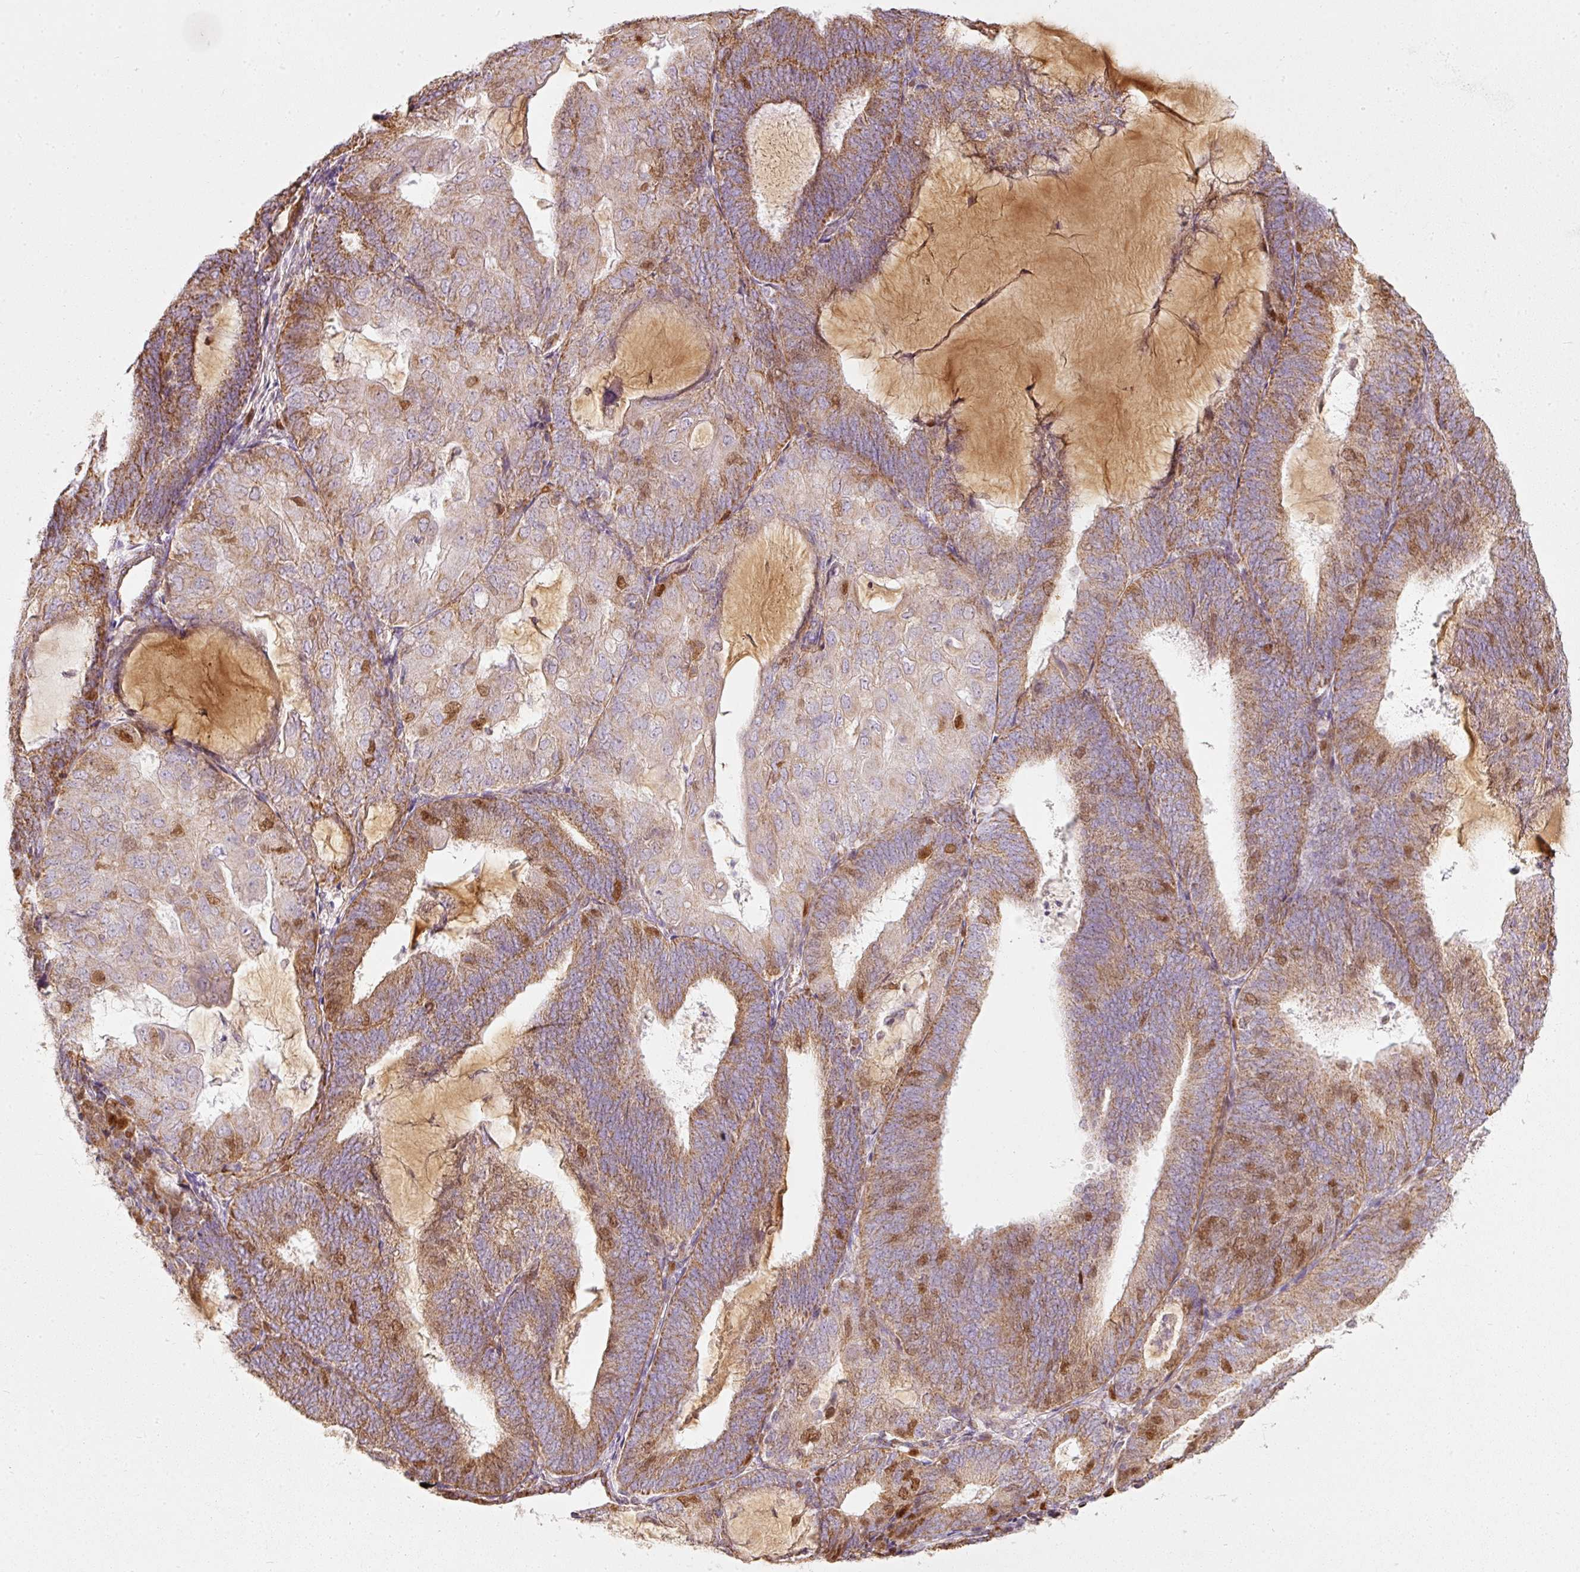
{"staining": {"intensity": "moderate", "quantity": ">75%", "location": "cytoplasmic/membranous,nuclear"}, "tissue": "endometrial cancer", "cell_type": "Tumor cells", "image_type": "cancer", "snomed": [{"axis": "morphology", "description": "Adenocarcinoma, NOS"}, {"axis": "topography", "description": "Endometrium"}], "caption": "Immunohistochemistry of human endometrial cancer exhibits medium levels of moderate cytoplasmic/membranous and nuclear staining in approximately >75% of tumor cells. (brown staining indicates protein expression, while blue staining denotes nuclei).", "gene": "DUT", "patient": {"sex": "female", "age": 81}}